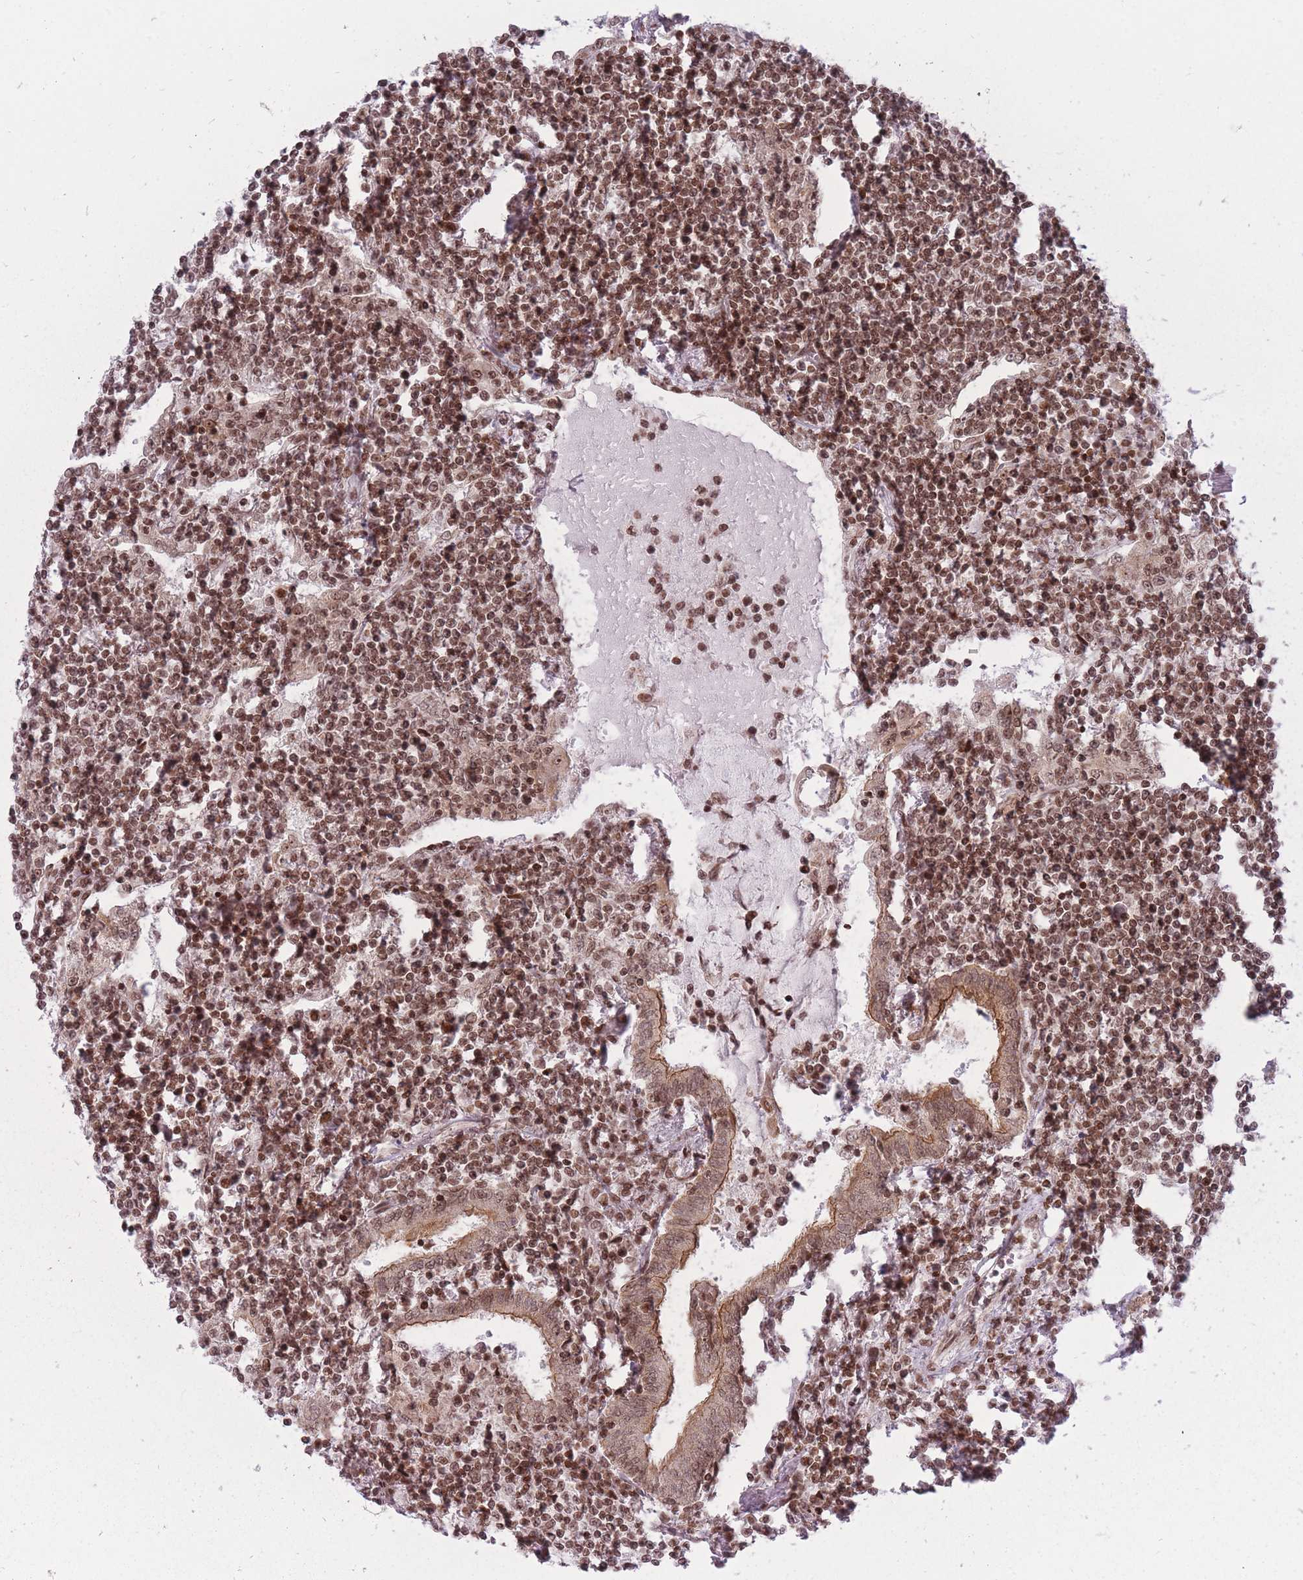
{"staining": {"intensity": "moderate", "quantity": ">75%", "location": "nuclear"}, "tissue": "lymphoma", "cell_type": "Tumor cells", "image_type": "cancer", "snomed": [{"axis": "morphology", "description": "Malignant lymphoma, non-Hodgkin's type, Low grade"}, {"axis": "topography", "description": "Lung"}], "caption": "There is medium levels of moderate nuclear staining in tumor cells of malignant lymphoma, non-Hodgkin's type (low-grade), as demonstrated by immunohistochemical staining (brown color).", "gene": "TMC6", "patient": {"sex": "female", "age": 71}}